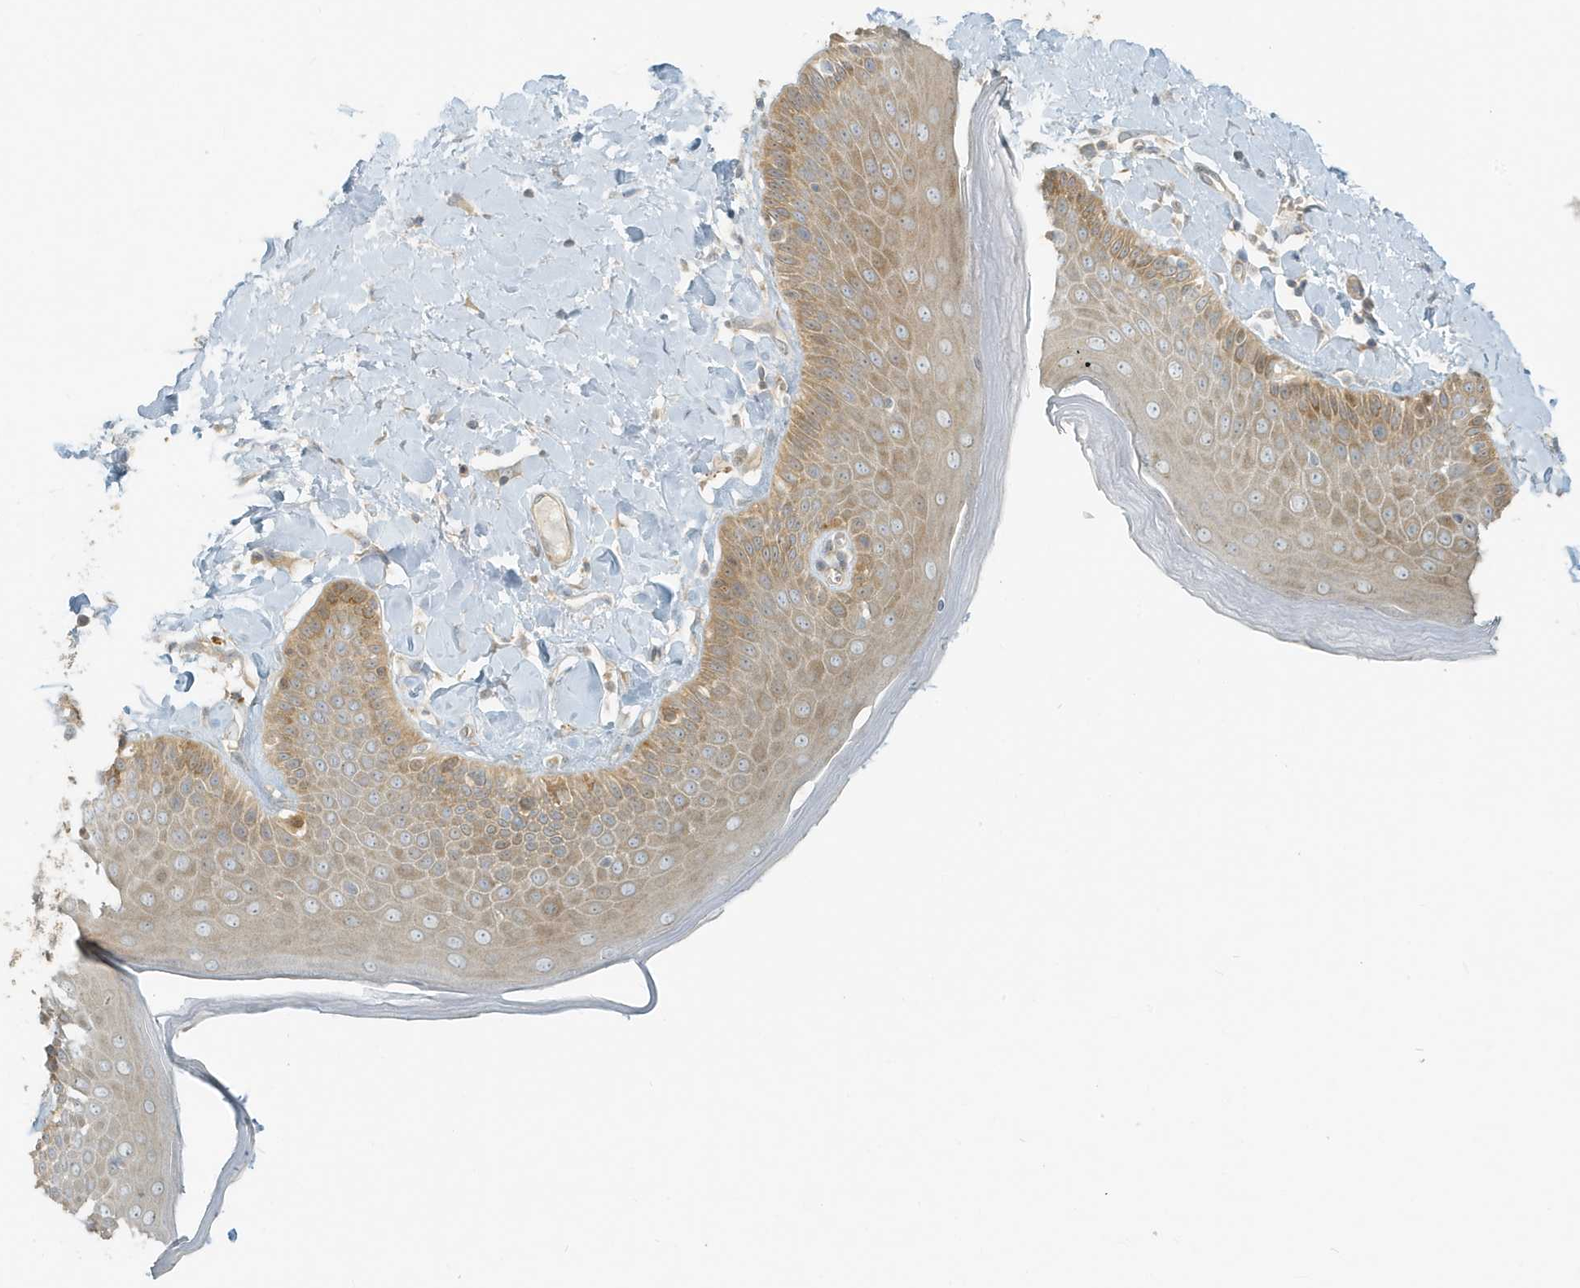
{"staining": {"intensity": "moderate", "quantity": "25%-75%", "location": "cytoplasmic/membranous"}, "tissue": "skin", "cell_type": "Epidermal cells", "image_type": "normal", "snomed": [{"axis": "morphology", "description": "Normal tissue, NOS"}, {"axis": "topography", "description": "Anal"}], "caption": "Skin stained with immunohistochemistry demonstrates moderate cytoplasmic/membranous positivity in about 25%-75% of epidermal cells. (Stains: DAB in brown, nuclei in blue, Microscopy: brightfield microscopy at high magnification).", "gene": "MCOLN1", "patient": {"sex": "male", "age": 69}}